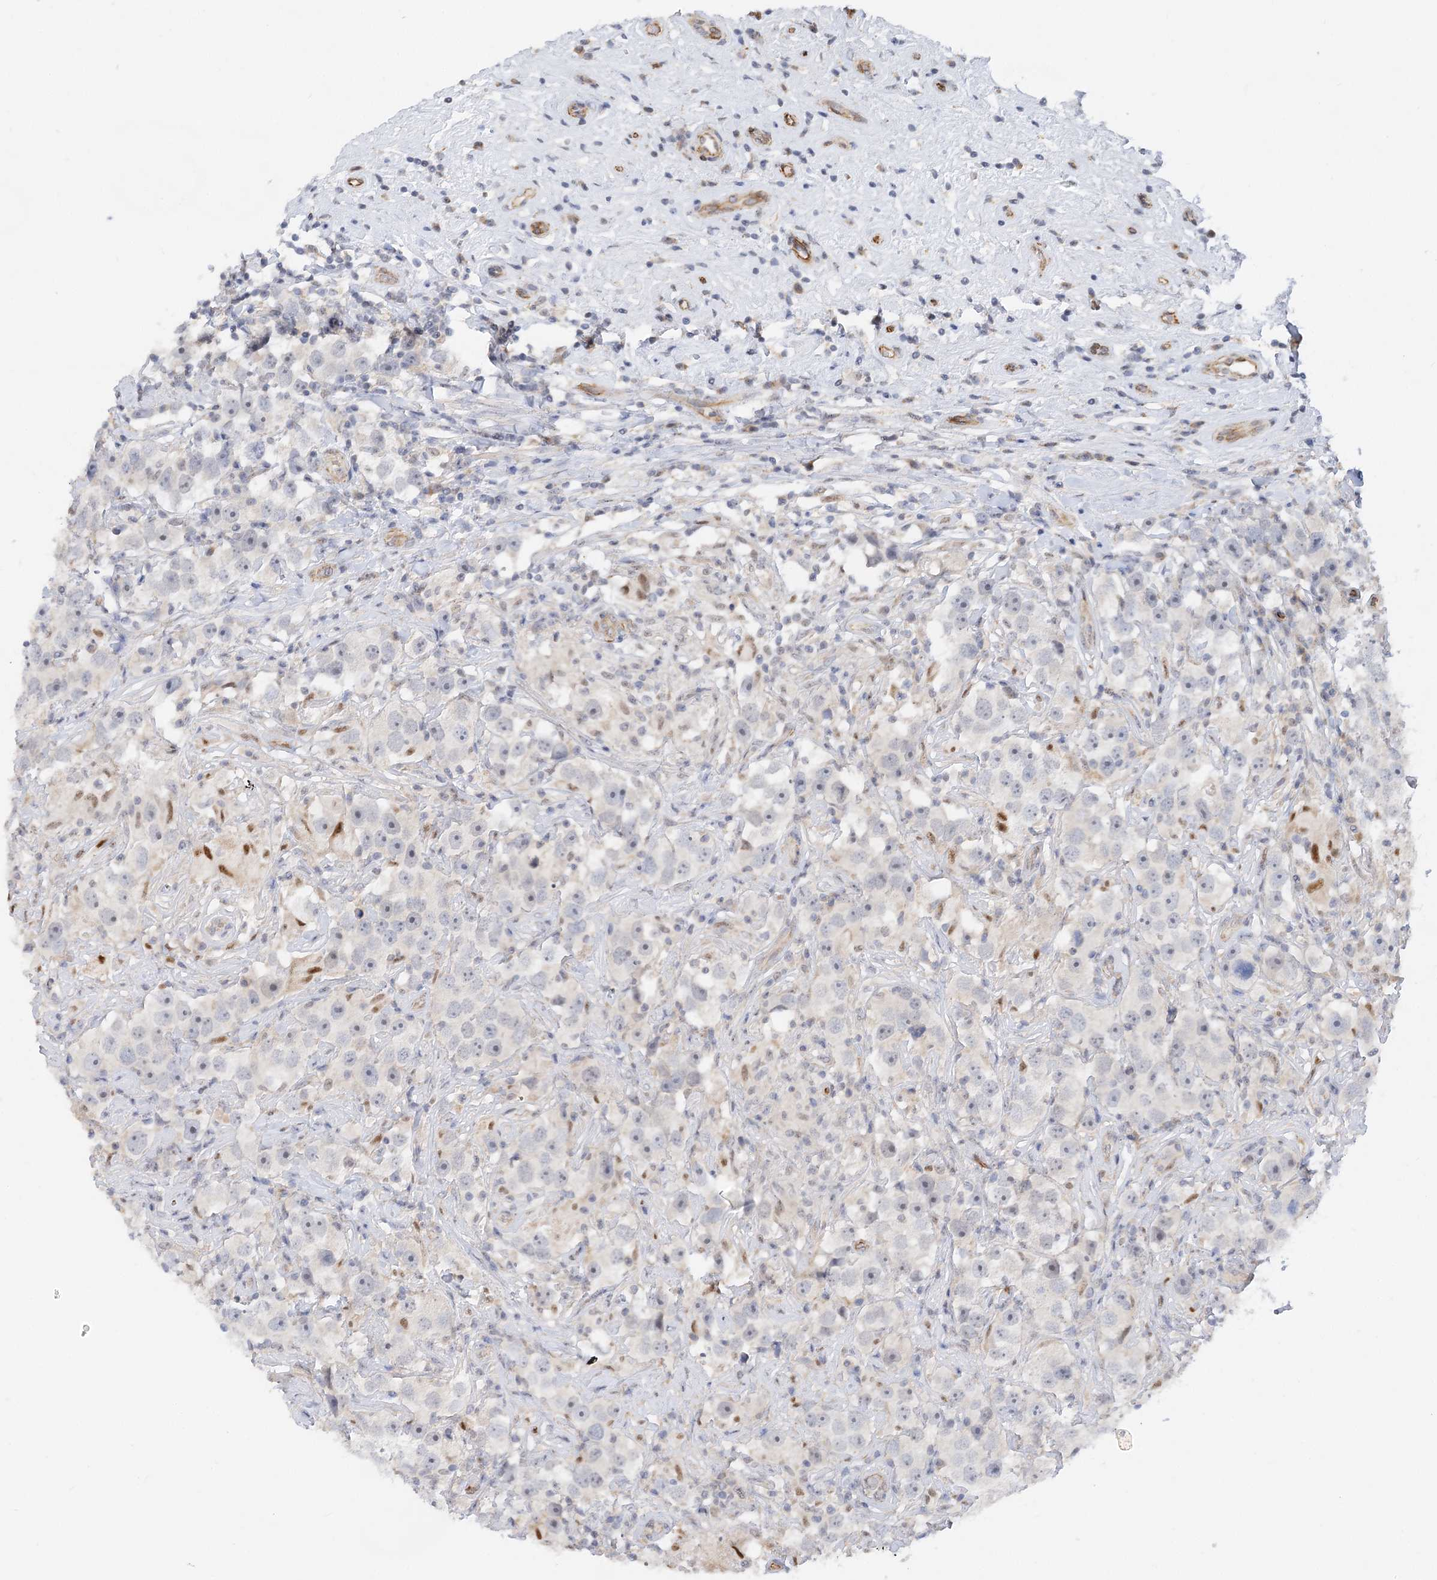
{"staining": {"intensity": "moderate", "quantity": "<25%", "location": "cytoplasmic/membranous"}, "tissue": "testis cancer", "cell_type": "Tumor cells", "image_type": "cancer", "snomed": [{"axis": "morphology", "description": "Seminoma, NOS"}, {"axis": "topography", "description": "Testis"}], "caption": "Moderate cytoplasmic/membranous protein positivity is identified in approximately <25% of tumor cells in seminoma (testis). (DAB IHC, brown staining for protein, blue staining for nuclei).", "gene": "NELL2", "patient": {"sex": "male", "age": 49}}